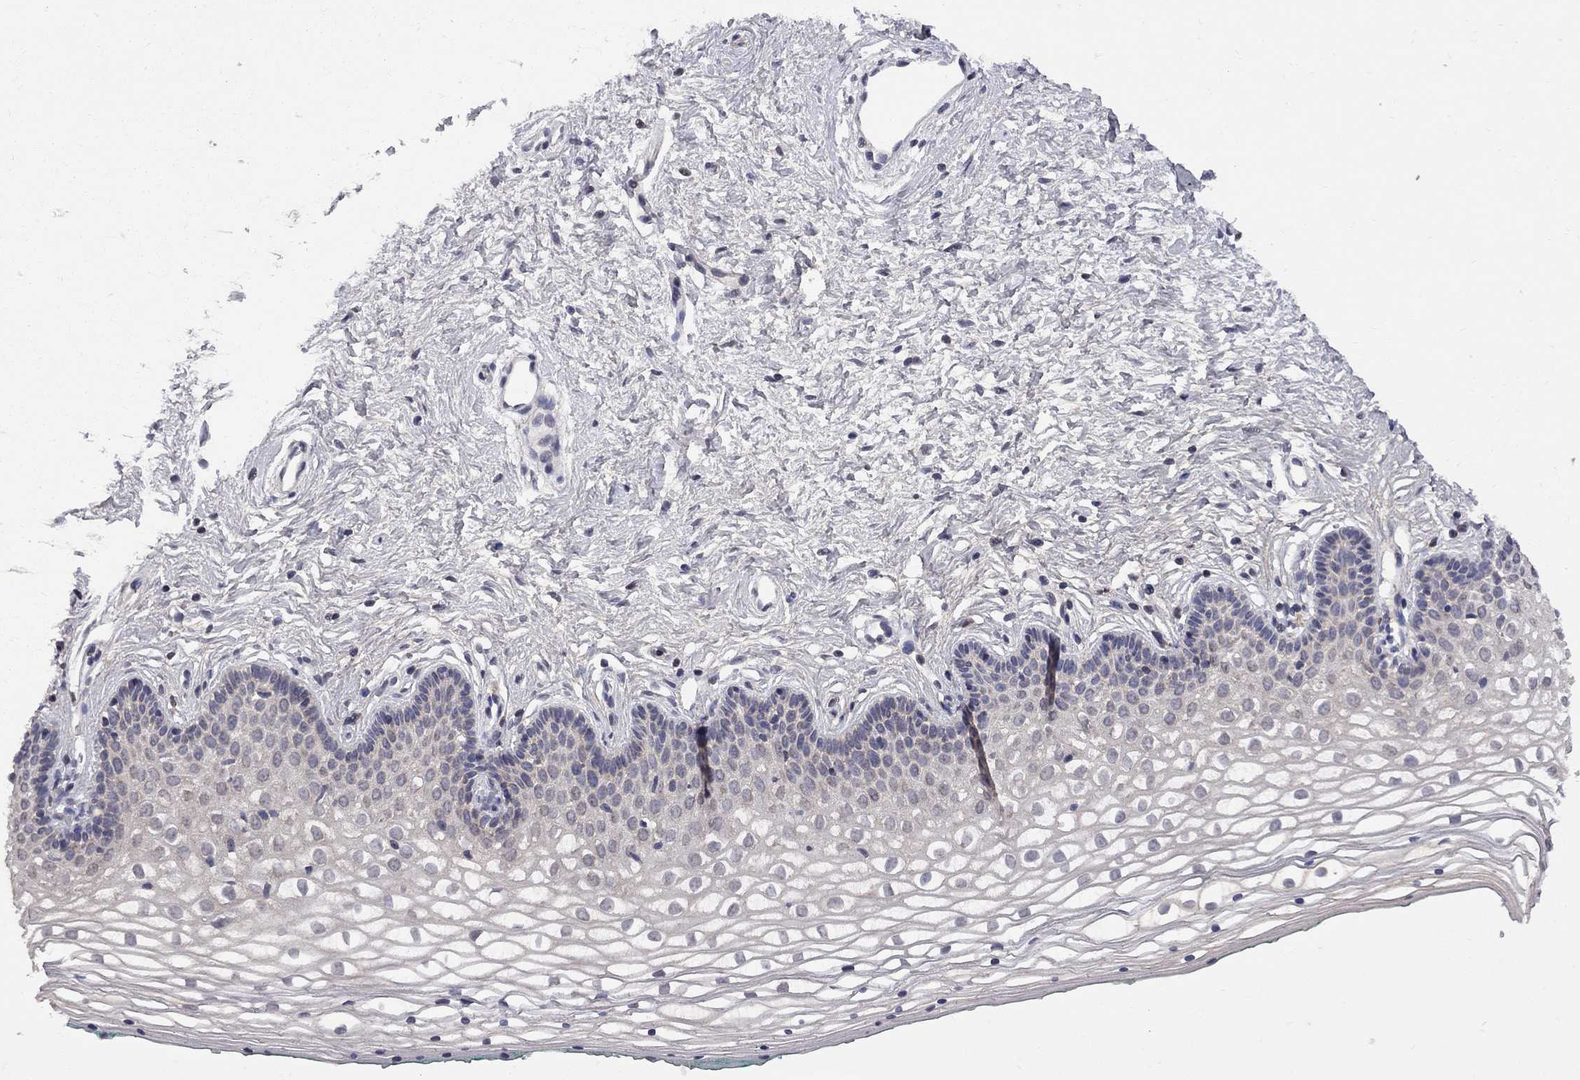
{"staining": {"intensity": "negative", "quantity": "none", "location": "none"}, "tissue": "vagina", "cell_type": "Squamous epithelial cells", "image_type": "normal", "snomed": [{"axis": "morphology", "description": "Normal tissue, NOS"}, {"axis": "topography", "description": "Vagina"}], "caption": "An IHC photomicrograph of benign vagina is shown. There is no staining in squamous epithelial cells of vagina.", "gene": "CNOT11", "patient": {"sex": "female", "age": 36}}